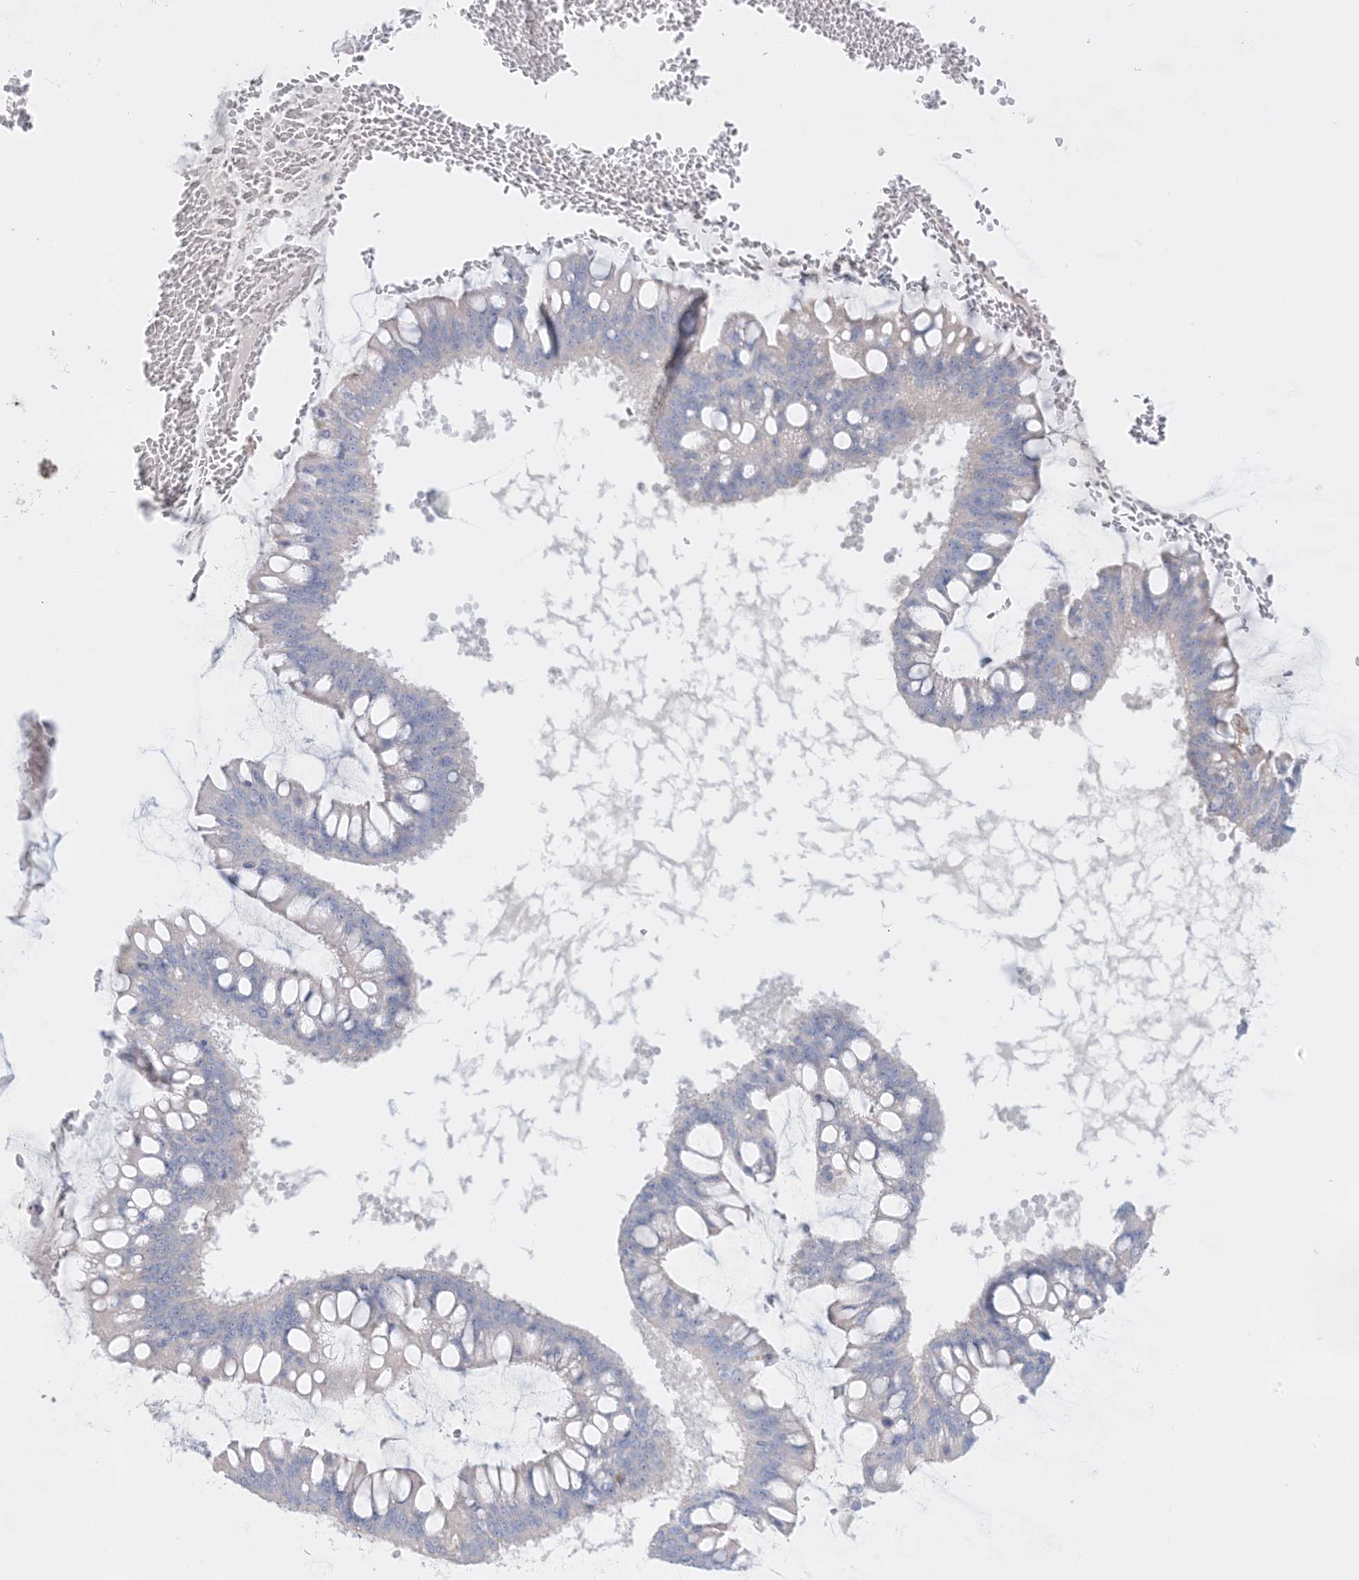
{"staining": {"intensity": "negative", "quantity": "none", "location": "none"}, "tissue": "ovarian cancer", "cell_type": "Tumor cells", "image_type": "cancer", "snomed": [{"axis": "morphology", "description": "Cystadenocarcinoma, mucinous, NOS"}, {"axis": "topography", "description": "Ovary"}], "caption": "DAB immunohistochemical staining of ovarian cancer displays no significant positivity in tumor cells.", "gene": "KCTD6", "patient": {"sex": "female", "age": 73}}